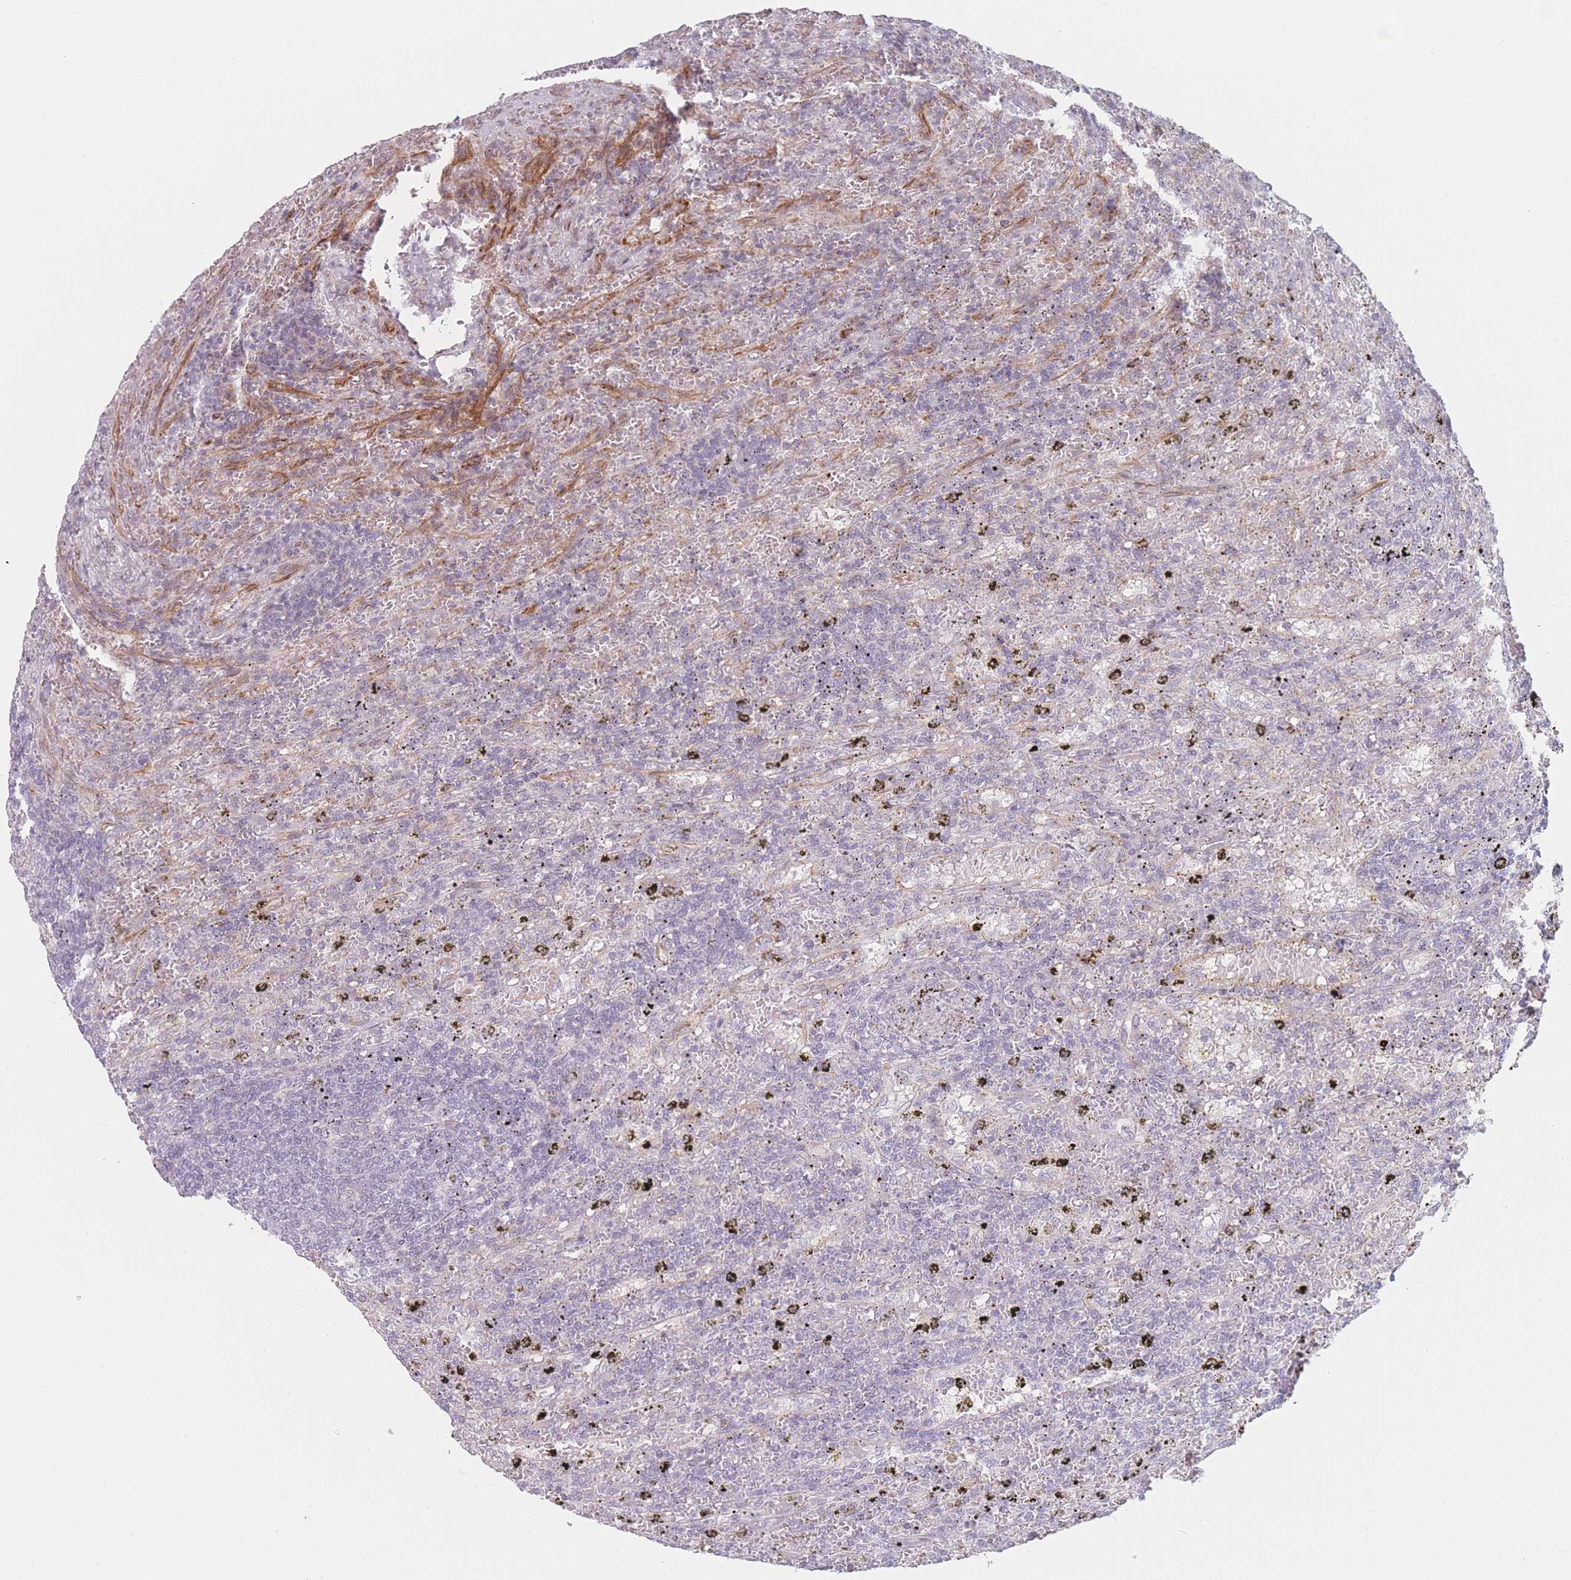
{"staining": {"intensity": "negative", "quantity": "none", "location": "none"}, "tissue": "lymphoma", "cell_type": "Tumor cells", "image_type": "cancer", "snomed": [{"axis": "morphology", "description": "Malignant lymphoma, non-Hodgkin's type, Low grade"}, {"axis": "topography", "description": "Spleen"}], "caption": "A high-resolution micrograph shows immunohistochemistry (IHC) staining of lymphoma, which demonstrates no significant expression in tumor cells.", "gene": "RNF4", "patient": {"sex": "male", "age": 76}}